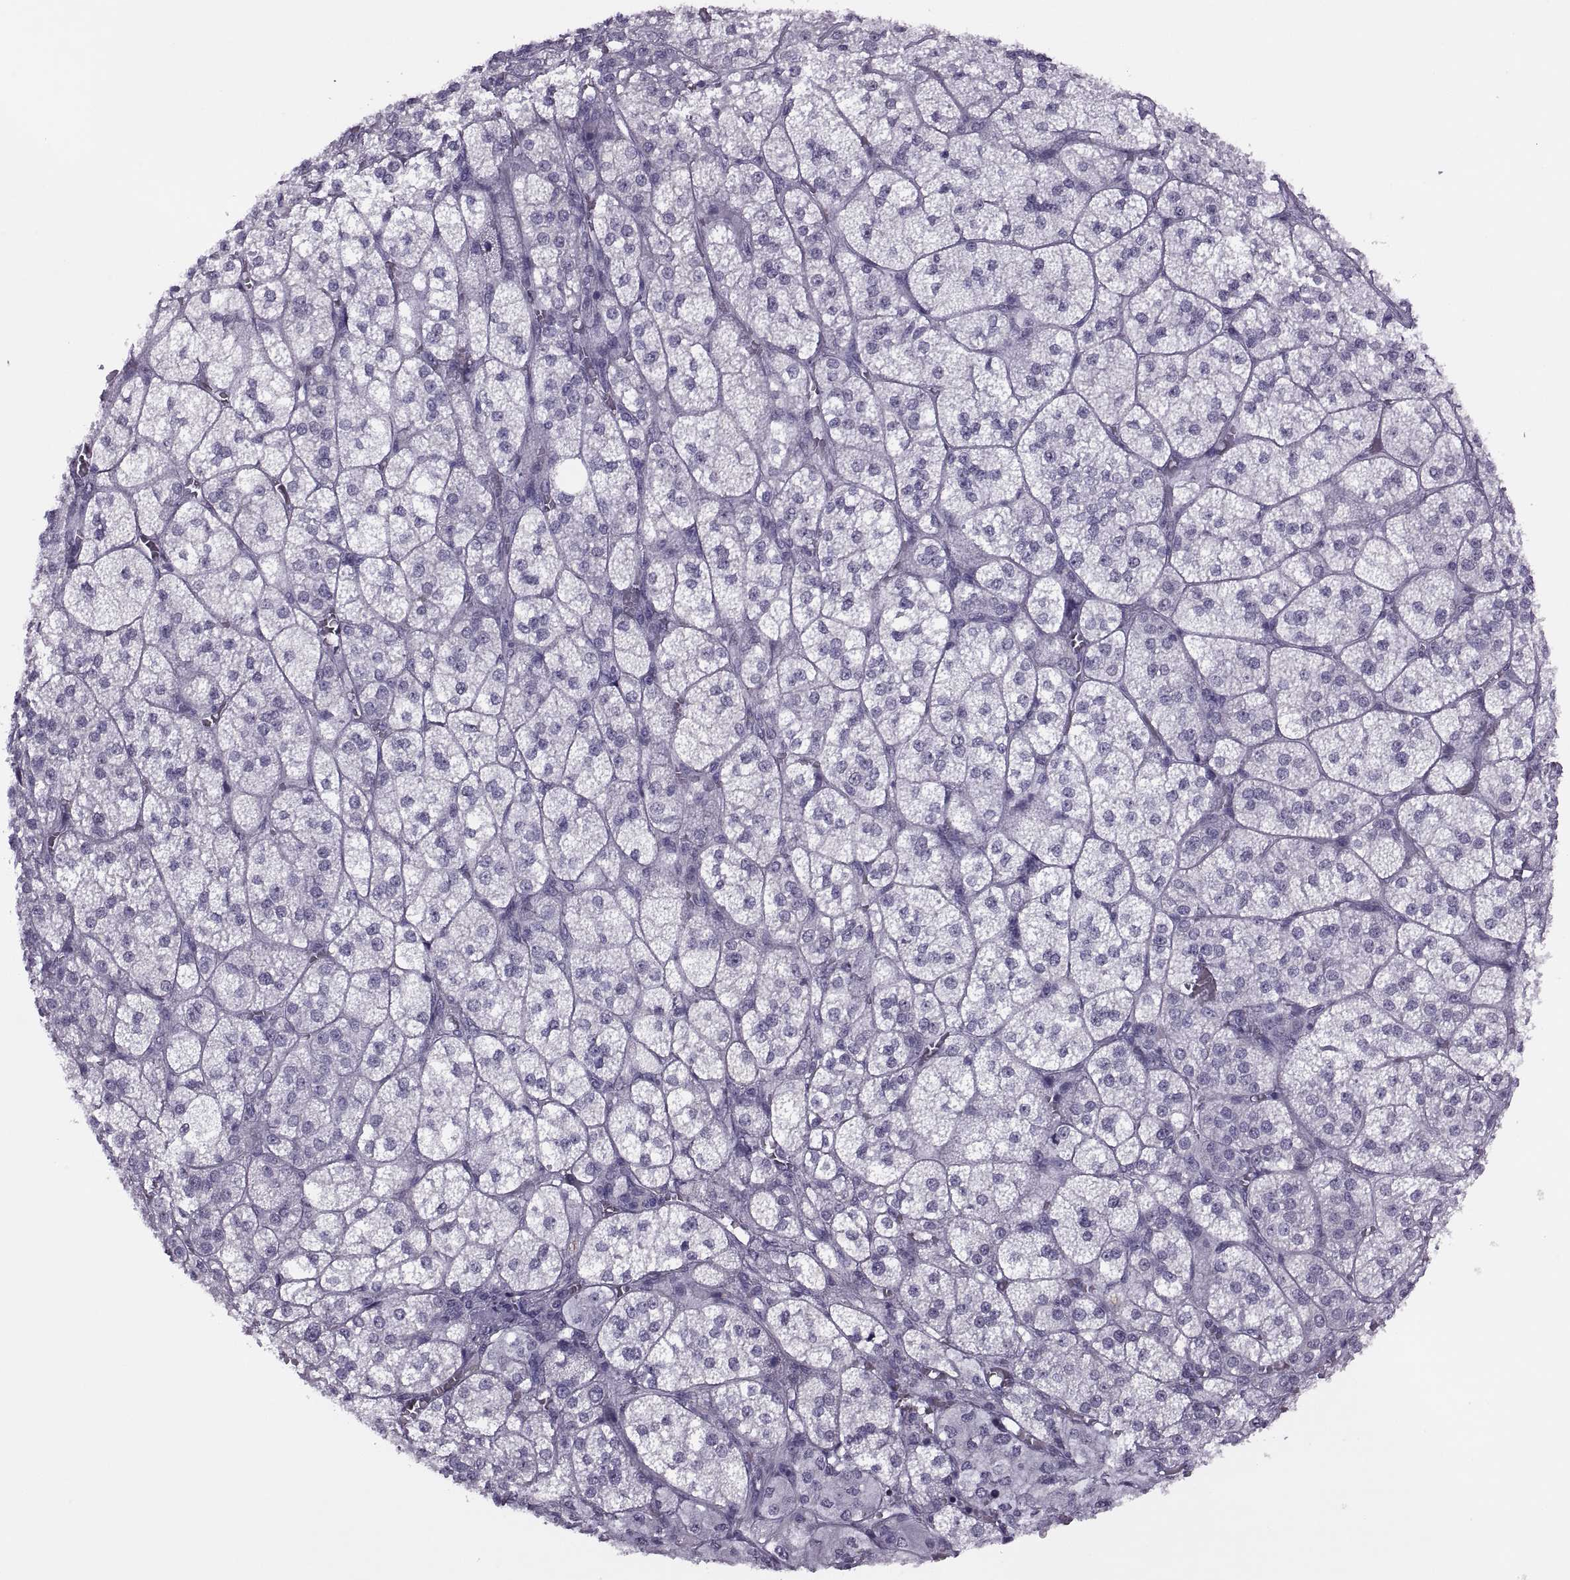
{"staining": {"intensity": "negative", "quantity": "none", "location": "none"}, "tissue": "adrenal gland", "cell_type": "Glandular cells", "image_type": "normal", "snomed": [{"axis": "morphology", "description": "Normal tissue, NOS"}, {"axis": "topography", "description": "Adrenal gland"}], "caption": "IHC of benign adrenal gland shows no expression in glandular cells.", "gene": "FAM24A", "patient": {"sex": "female", "age": 60}}